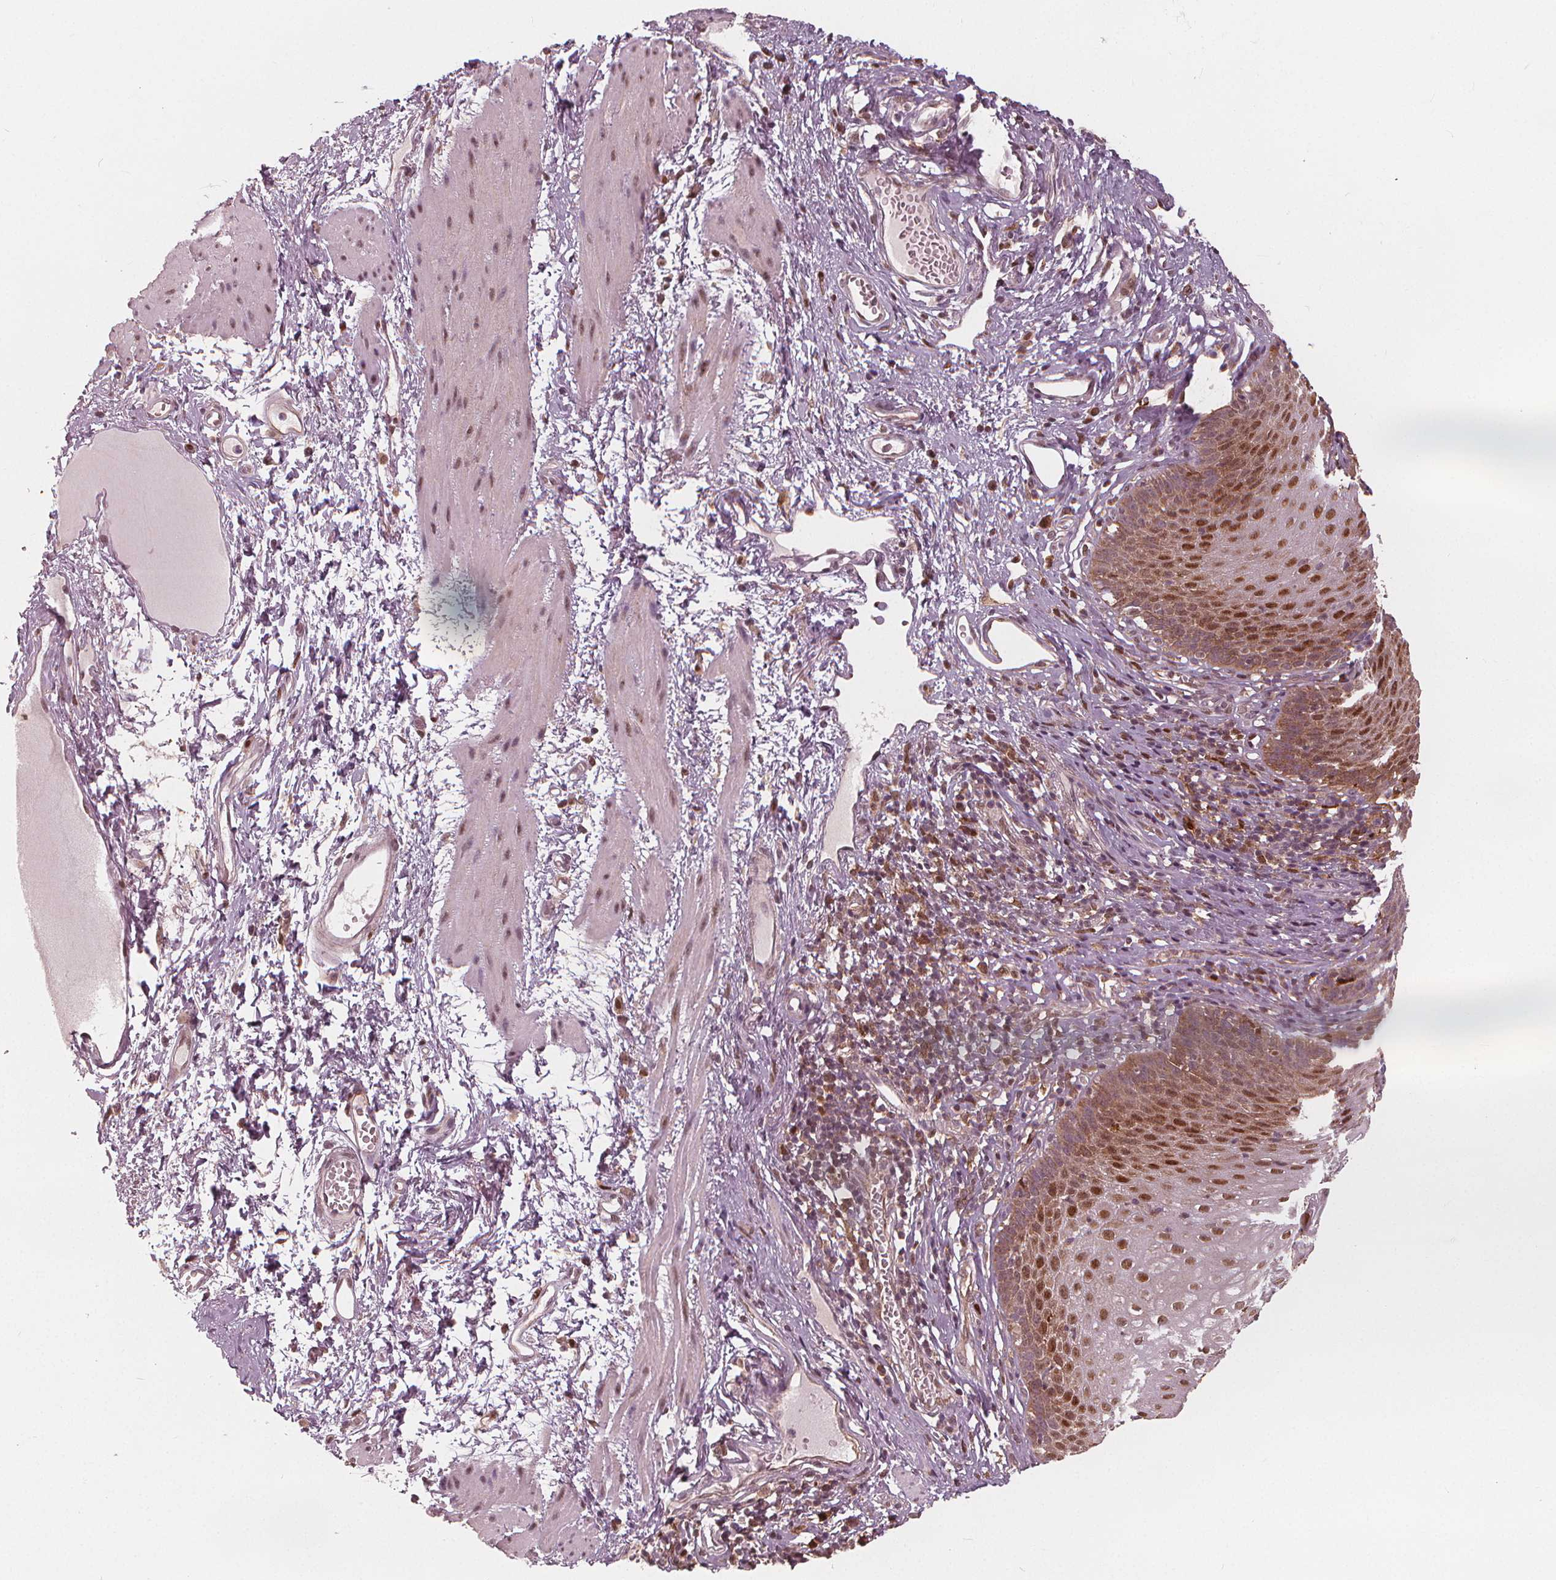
{"staining": {"intensity": "strong", "quantity": "25%-75%", "location": "cytoplasmic/membranous,nuclear"}, "tissue": "esophagus", "cell_type": "Squamous epithelial cells", "image_type": "normal", "snomed": [{"axis": "morphology", "description": "Normal tissue, NOS"}, {"axis": "topography", "description": "Esophagus"}], "caption": "Immunohistochemistry (DAB (3,3'-diaminobenzidine)) staining of normal esophagus shows strong cytoplasmic/membranous,nuclear protein positivity in approximately 25%-75% of squamous epithelial cells.", "gene": "SQSTM1", "patient": {"sex": "male", "age": 72}}